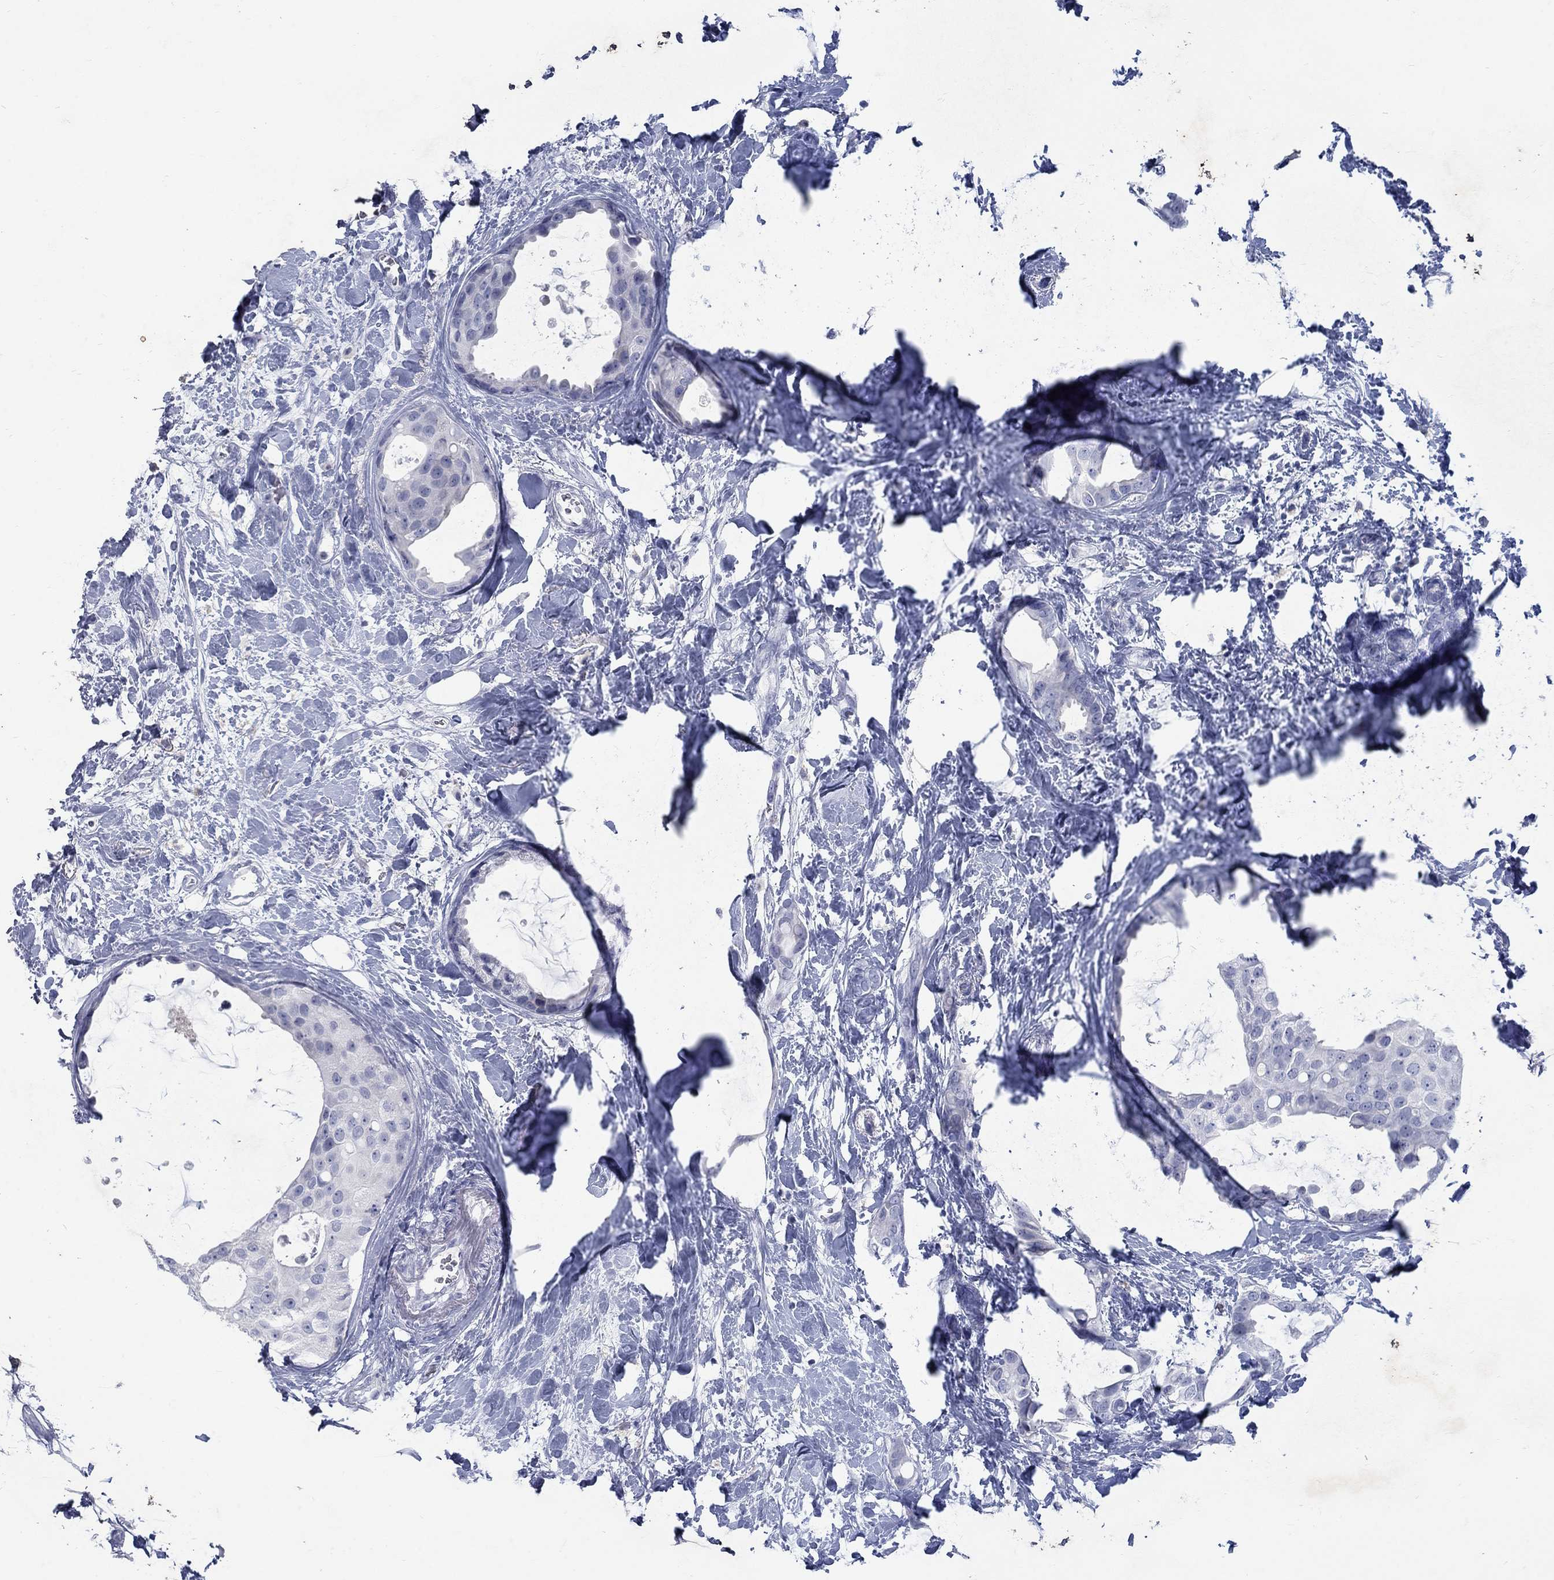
{"staining": {"intensity": "negative", "quantity": "none", "location": "none"}, "tissue": "breast cancer", "cell_type": "Tumor cells", "image_type": "cancer", "snomed": [{"axis": "morphology", "description": "Duct carcinoma"}, {"axis": "topography", "description": "Breast"}], "caption": "High power microscopy micrograph of an immunohistochemistry (IHC) photomicrograph of breast cancer, revealing no significant staining in tumor cells.", "gene": "RFTN2", "patient": {"sex": "female", "age": 45}}